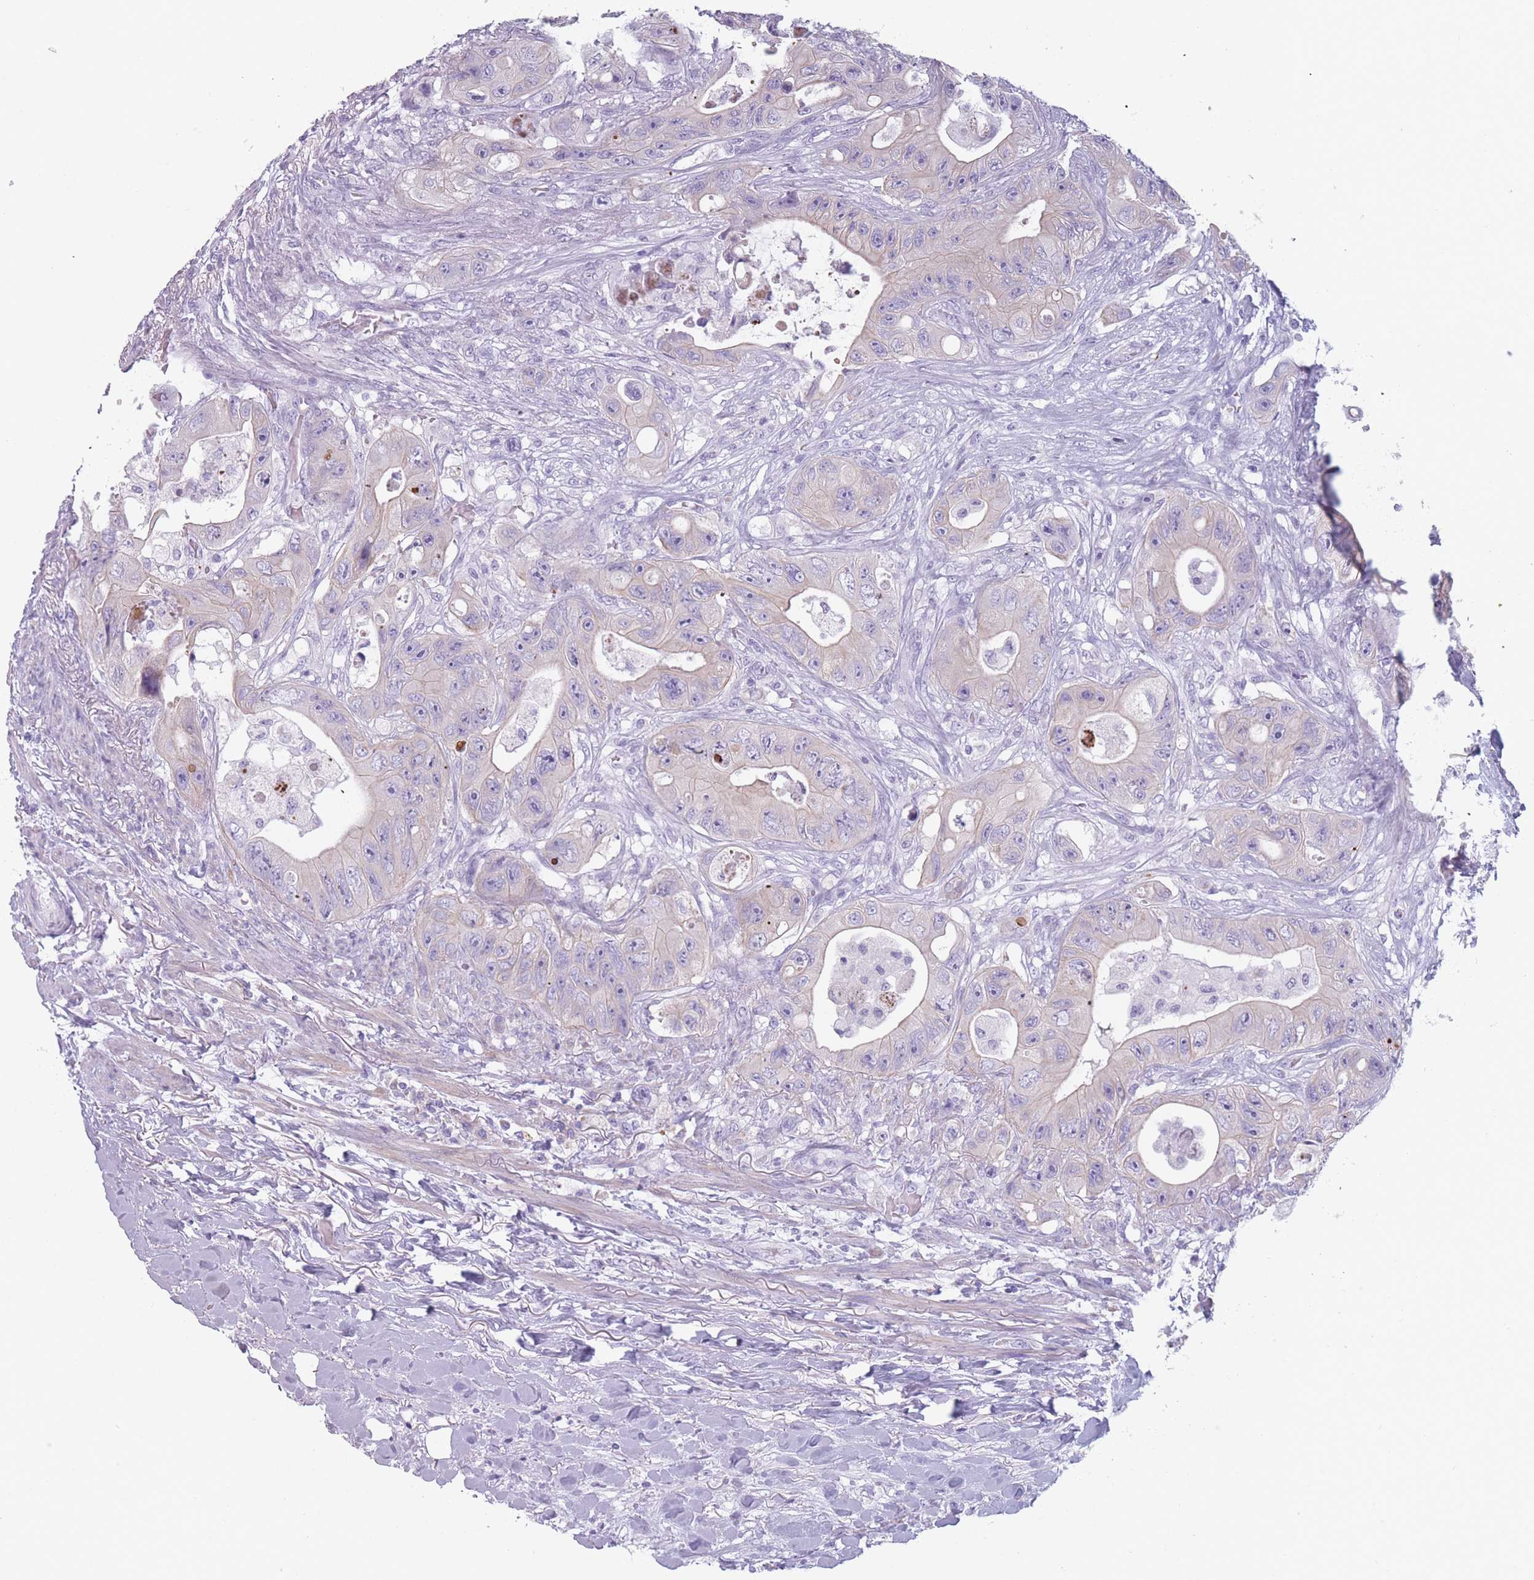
{"staining": {"intensity": "negative", "quantity": "none", "location": "none"}, "tissue": "colorectal cancer", "cell_type": "Tumor cells", "image_type": "cancer", "snomed": [{"axis": "morphology", "description": "Adenocarcinoma, NOS"}, {"axis": "topography", "description": "Colon"}], "caption": "This image is of colorectal adenocarcinoma stained with immunohistochemistry (IHC) to label a protein in brown with the nuclei are counter-stained blue. There is no staining in tumor cells.", "gene": "PPFIA3", "patient": {"sex": "female", "age": 46}}